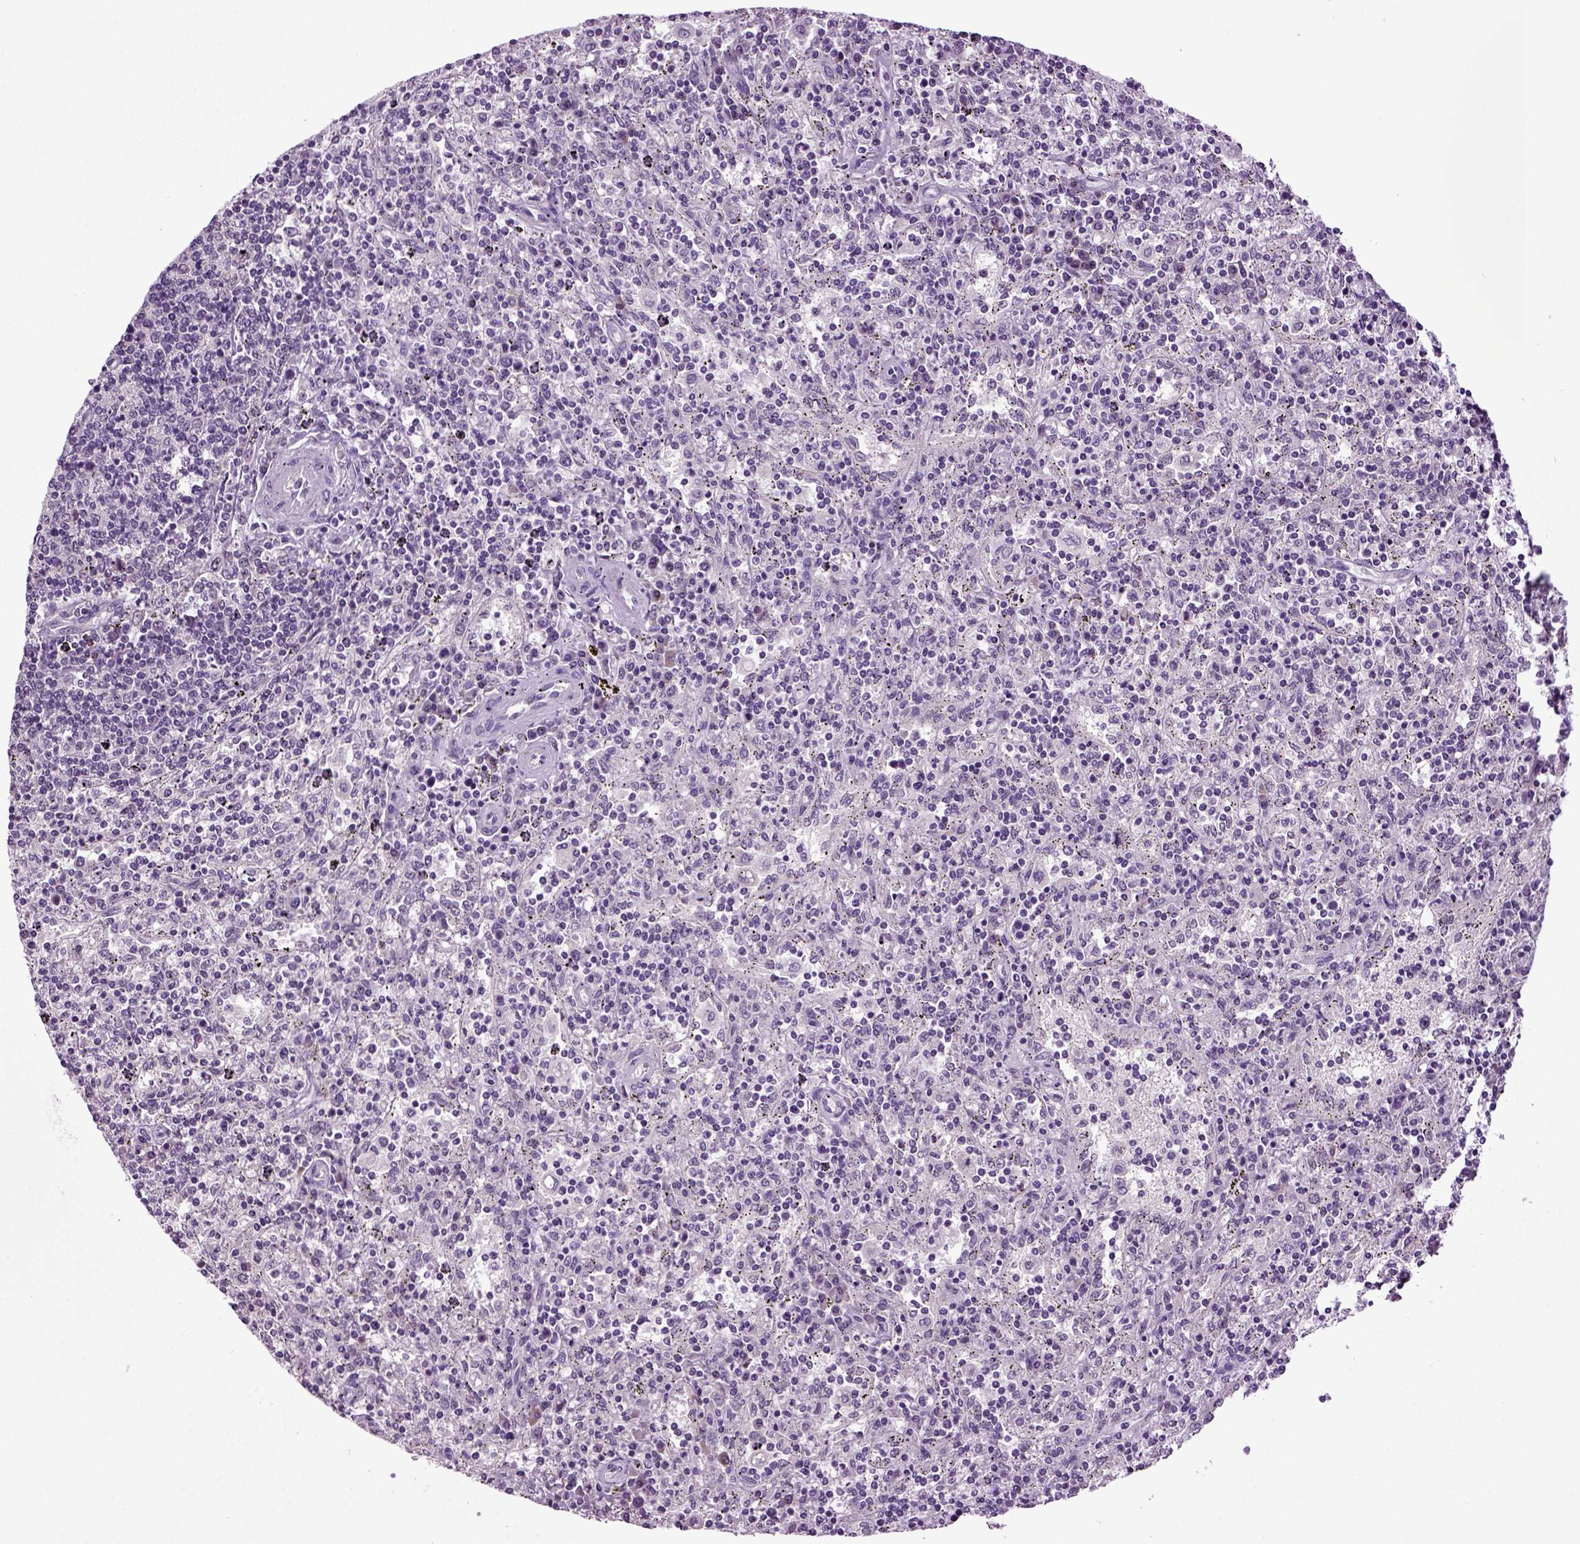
{"staining": {"intensity": "negative", "quantity": "none", "location": "none"}, "tissue": "lymphoma", "cell_type": "Tumor cells", "image_type": "cancer", "snomed": [{"axis": "morphology", "description": "Malignant lymphoma, non-Hodgkin's type, Low grade"}, {"axis": "topography", "description": "Lymph node"}], "caption": "Tumor cells show no significant staining in lymphoma.", "gene": "PLCH2", "patient": {"sex": "male", "age": 52}}